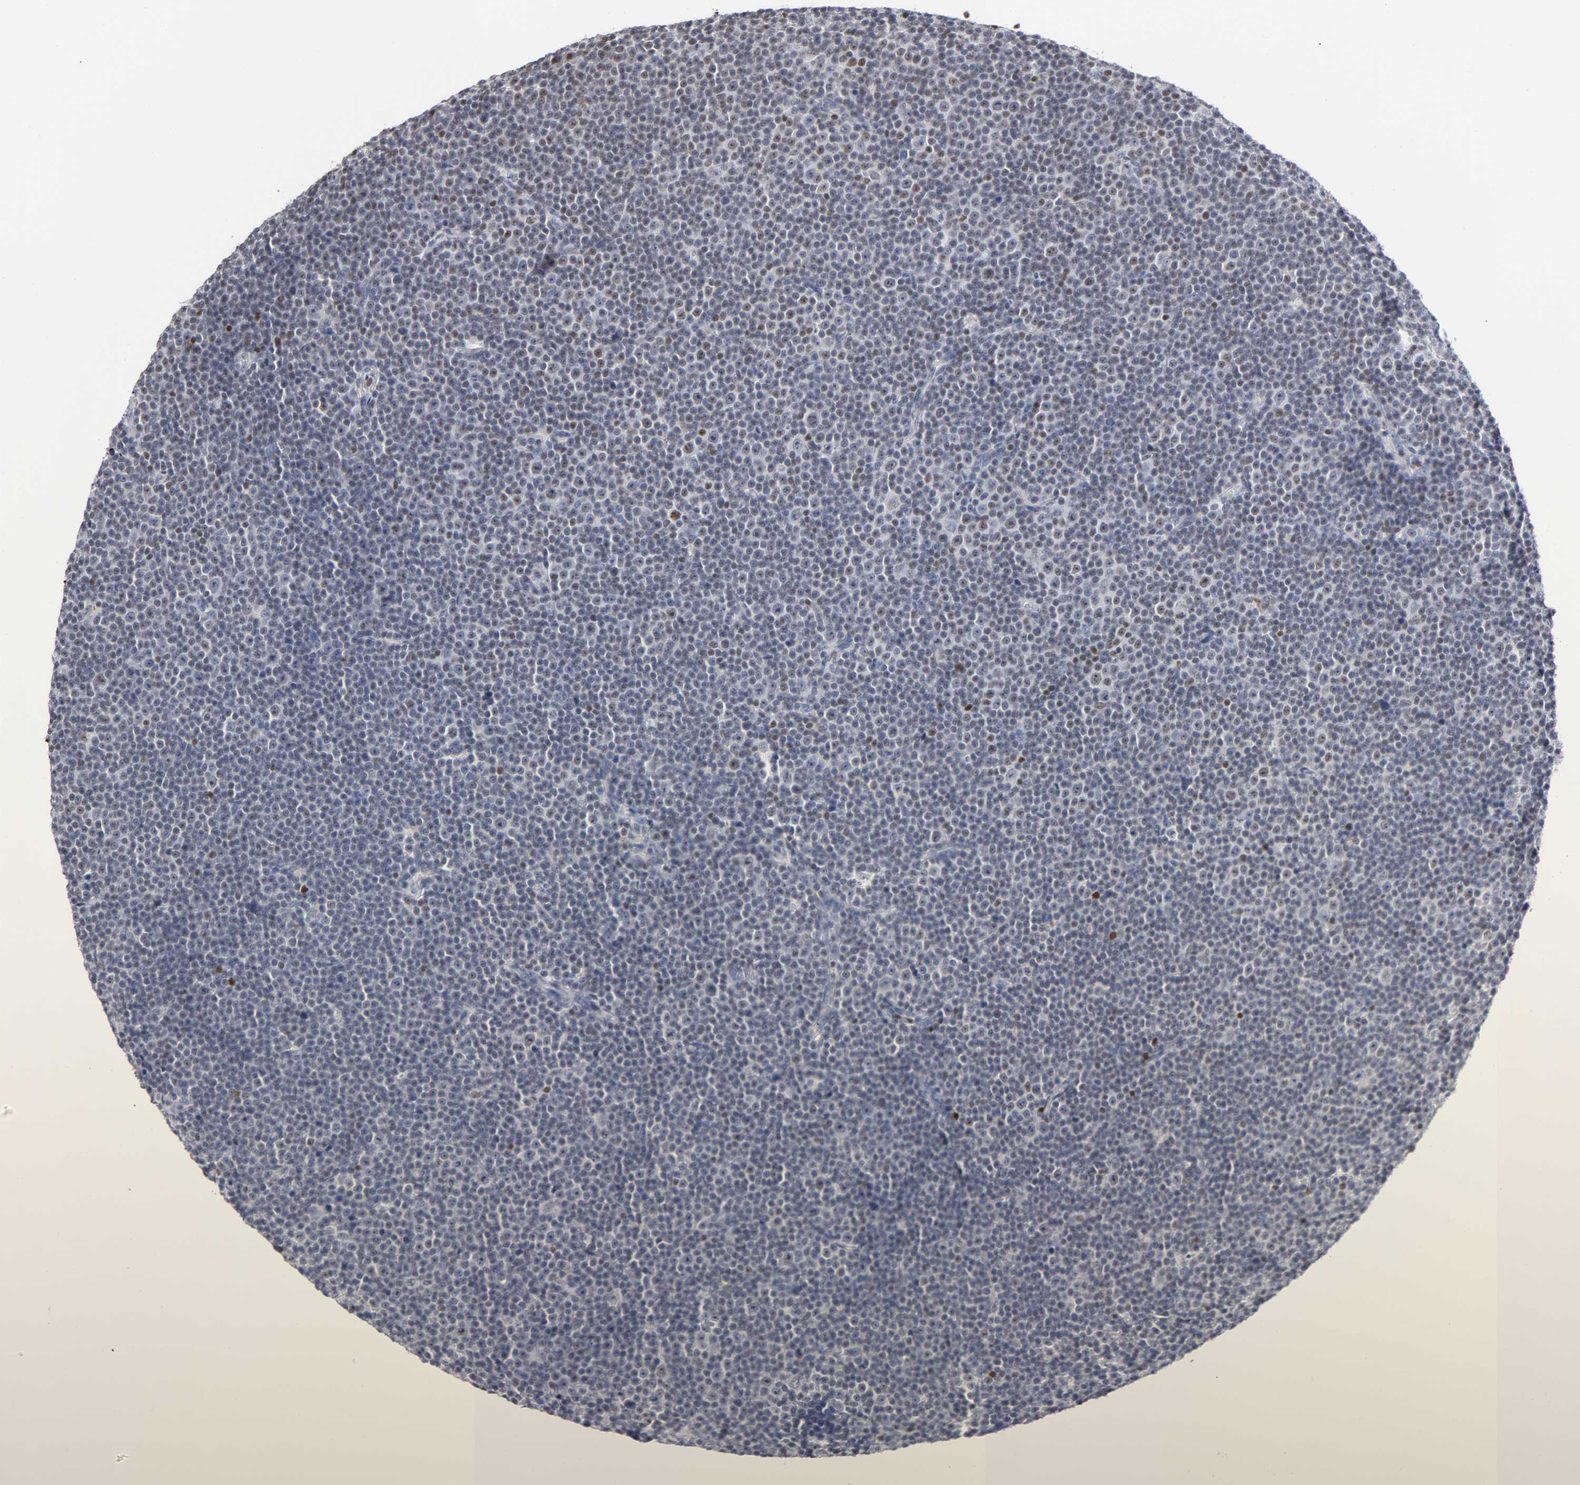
{"staining": {"intensity": "weak", "quantity": "<25%", "location": "nuclear"}, "tissue": "lymphoma", "cell_type": "Tumor cells", "image_type": "cancer", "snomed": [{"axis": "morphology", "description": "Malignant lymphoma, non-Hodgkin's type, Low grade"}, {"axis": "topography", "description": "Lymph node"}], "caption": "Protein analysis of lymphoma shows no significant positivity in tumor cells.", "gene": "RUNX1", "patient": {"sex": "female", "age": 67}}